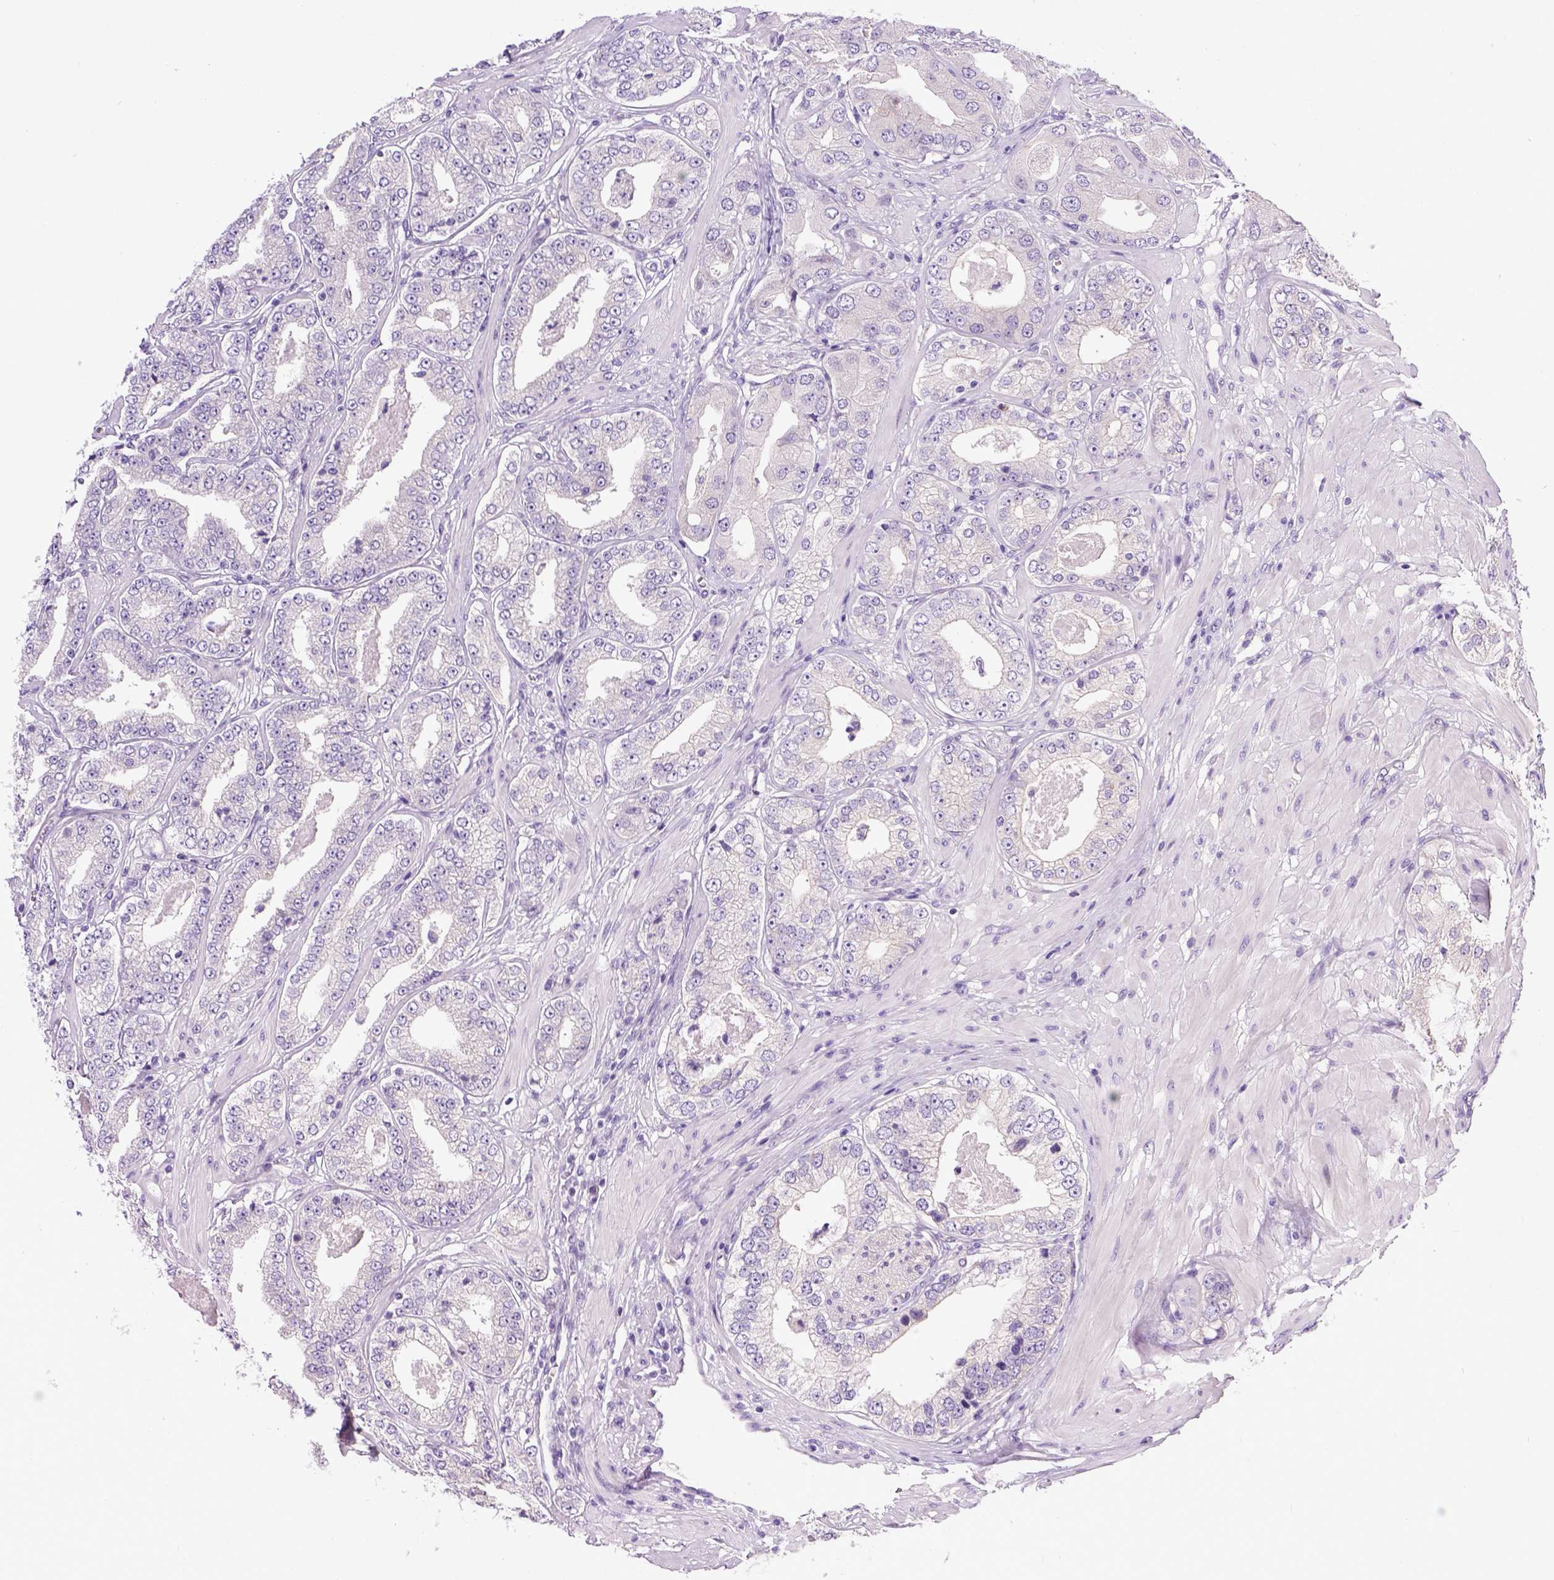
{"staining": {"intensity": "weak", "quantity": "<25%", "location": "cytoplasmic/membranous"}, "tissue": "prostate cancer", "cell_type": "Tumor cells", "image_type": "cancer", "snomed": [{"axis": "morphology", "description": "Adenocarcinoma, Low grade"}, {"axis": "topography", "description": "Prostate"}], "caption": "A high-resolution micrograph shows IHC staining of prostate cancer, which reveals no significant staining in tumor cells.", "gene": "NEK5", "patient": {"sex": "male", "age": 60}}